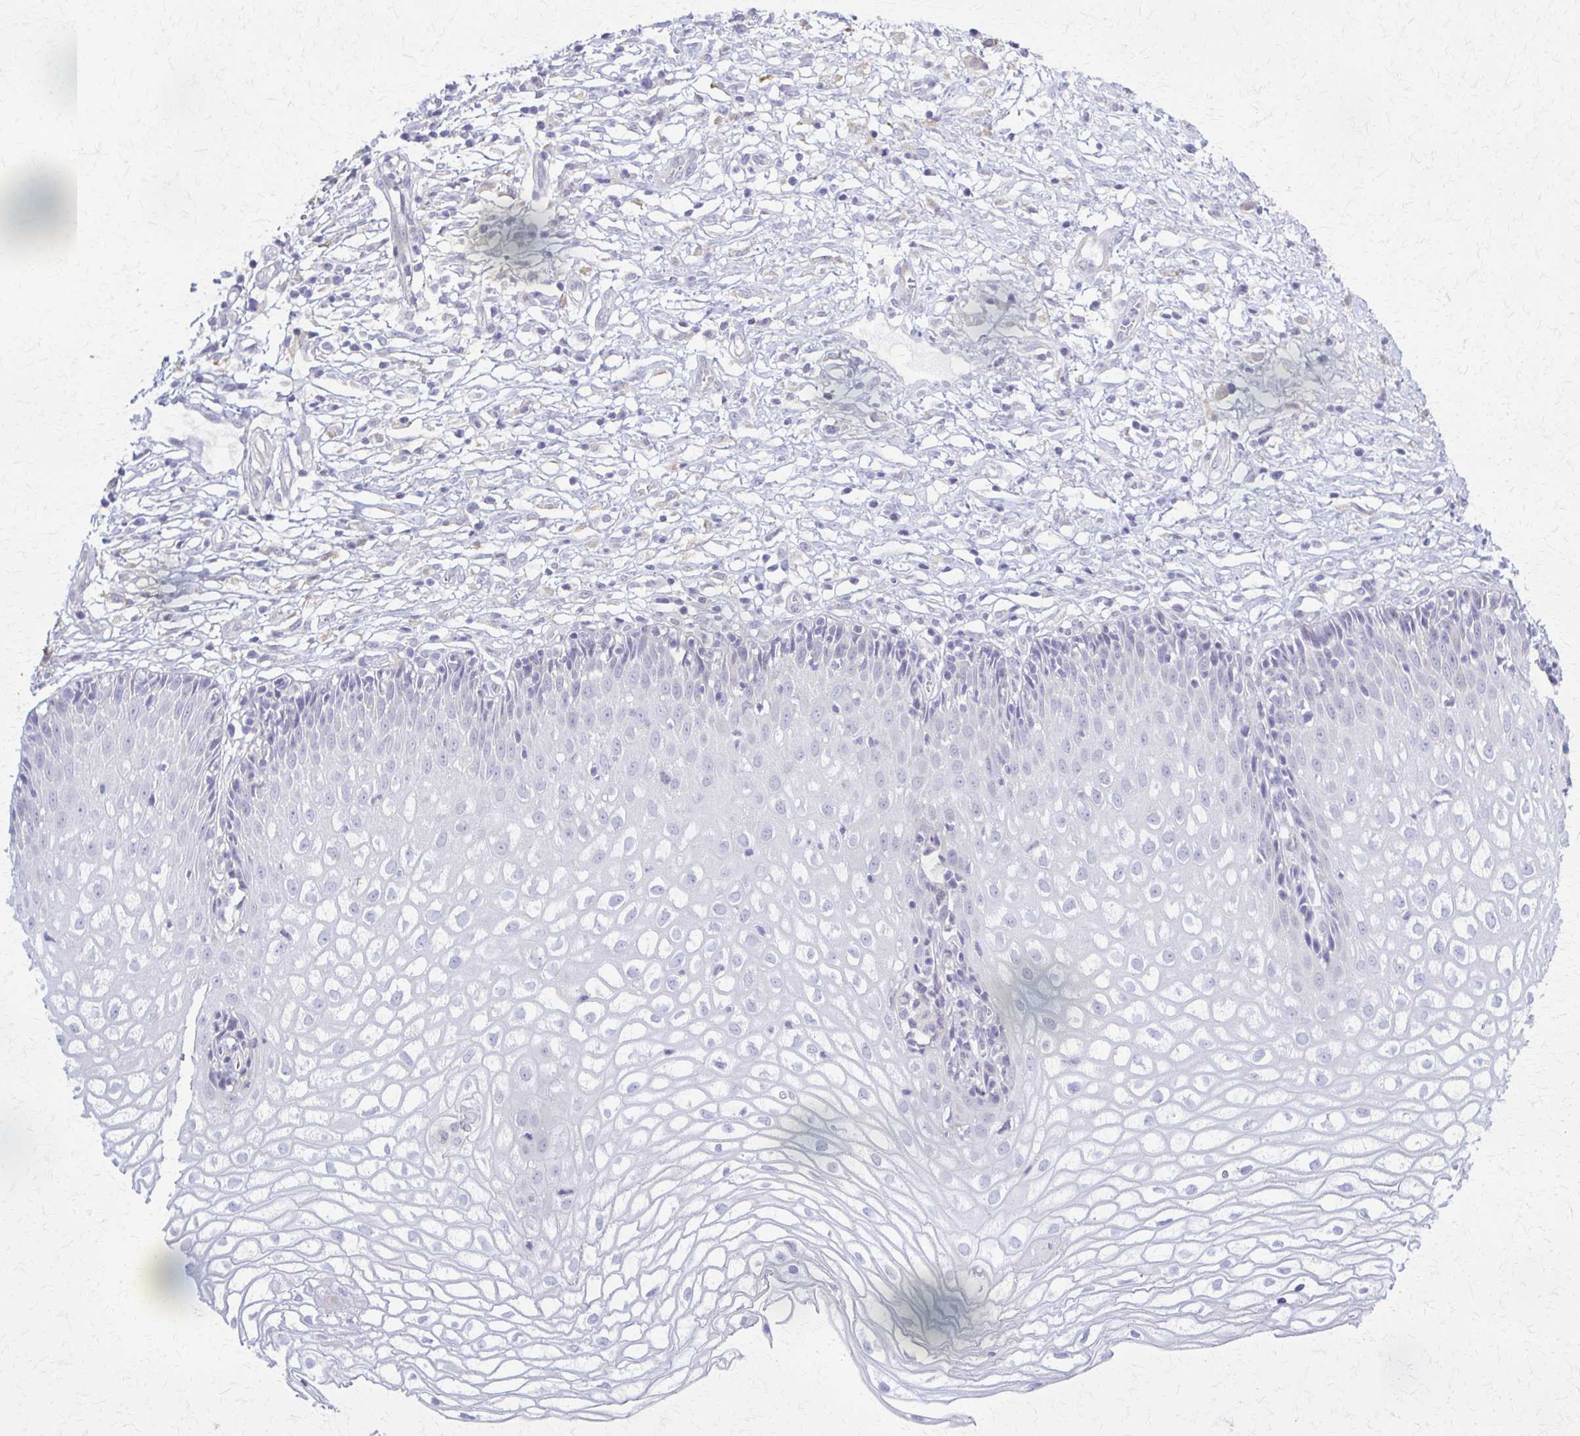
{"staining": {"intensity": "negative", "quantity": "none", "location": "none"}, "tissue": "cervix", "cell_type": "Glandular cells", "image_type": "normal", "snomed": [{"axis": "morphology", "description": "Normal tissue, NOS"}, {"axis": "topography", "description": "Cervix"}], "caption": "Immunohistochemistry photomicrograph of benign cervix: cervix stained with DAB (3,3'-diaminobenzidine) shows no significant protein staining in glandular cells.", "gene": "RHOBTB2", "patient": {"sex": "female", "age": 36}}